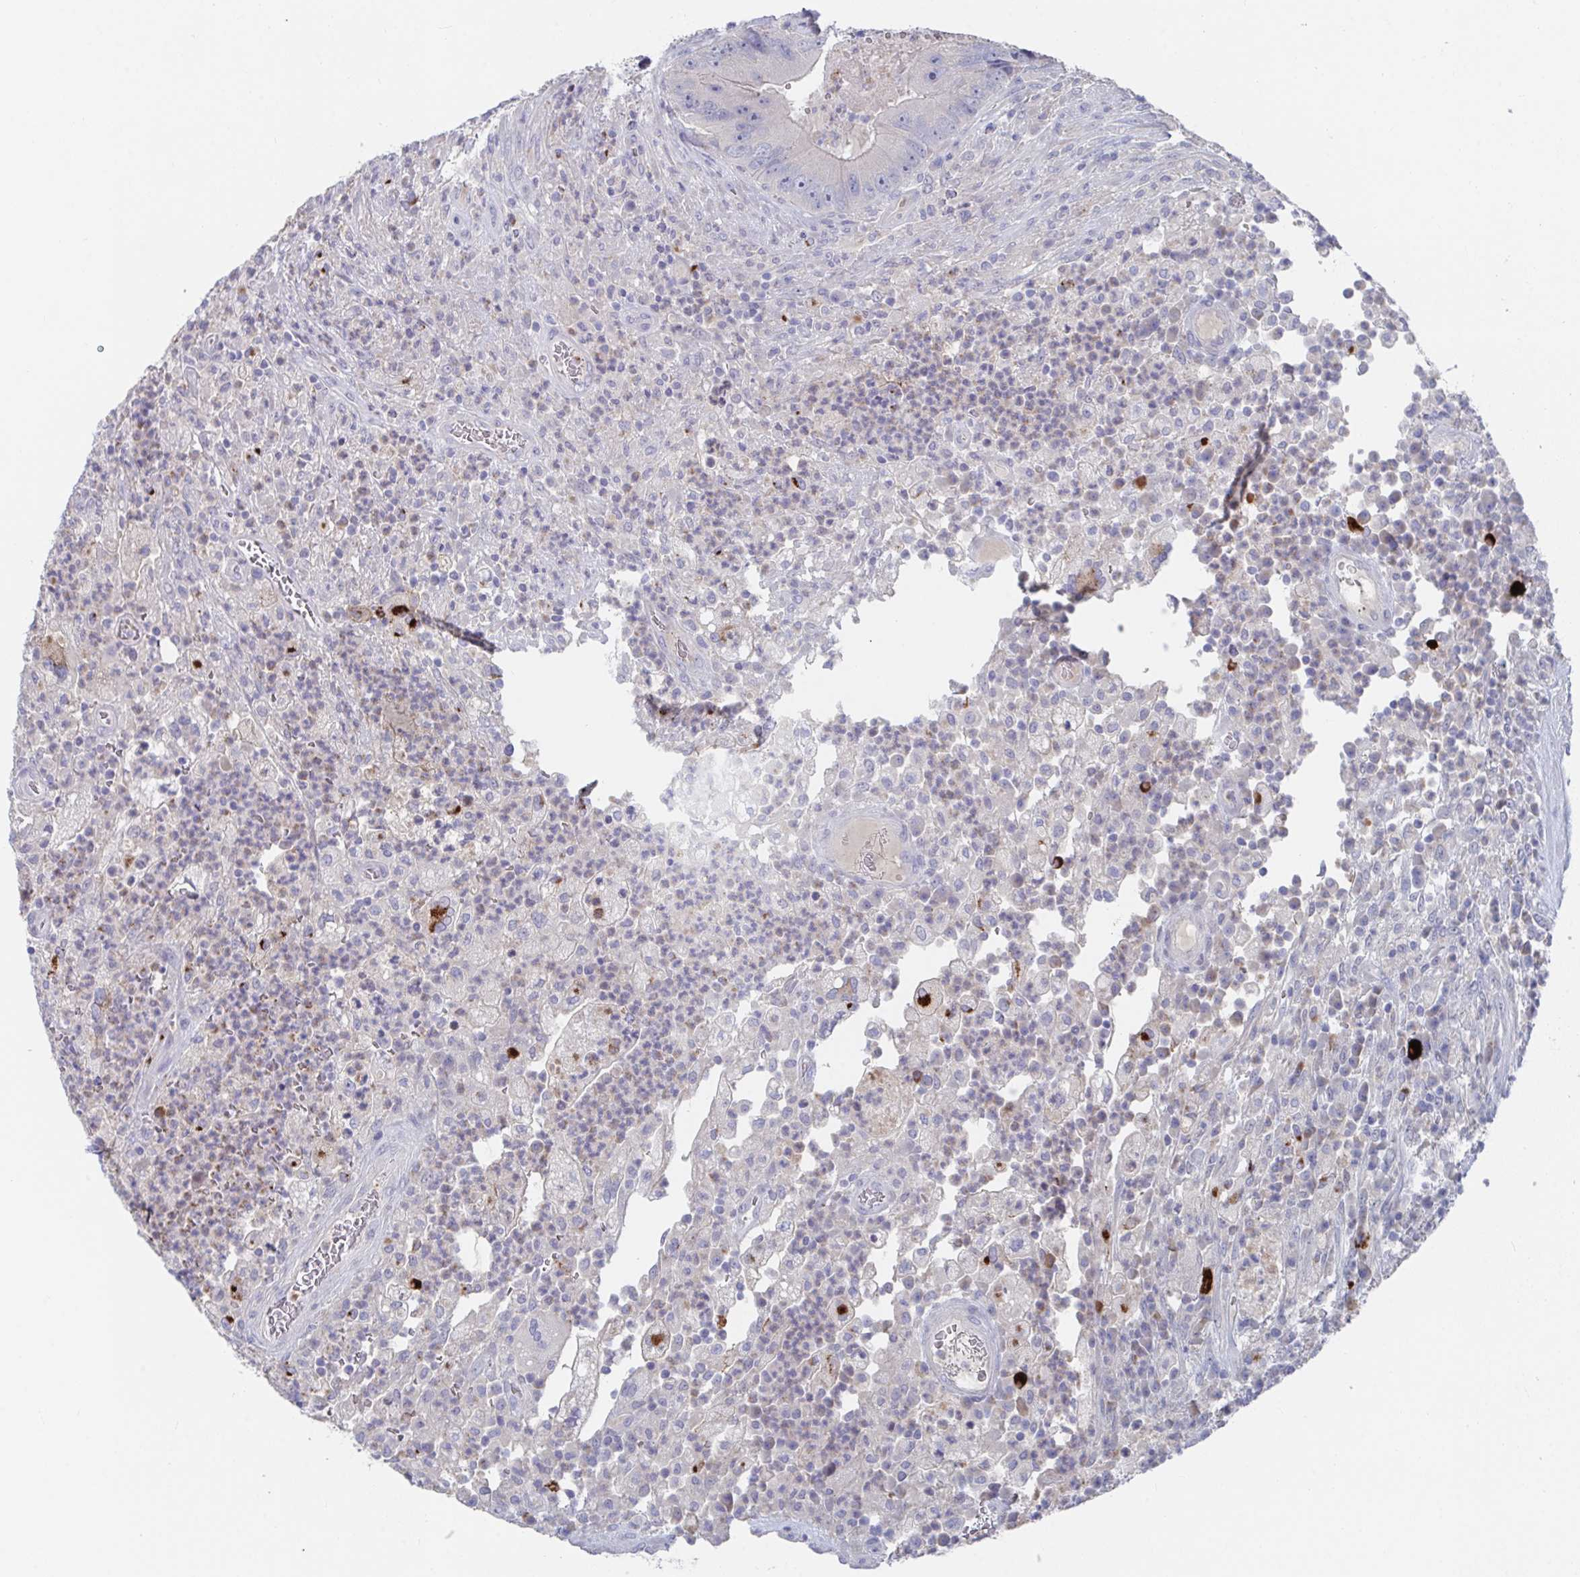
{"staining": {"intensity": "negative", "quantity": "none", "location": "none"}, "tissue": "colorectal cancer", "cell_type": "Tumor cells", "image_type": "cancer", "snomed": [{"axis": "morphology", "description": "Adenocarcinoma, NOS"}, {"axis": "topography", "description": "Colon"}], "caption": "The histopathology image shows no significant positivity in tumor cells of colorectal cancer.", "gene": "KCNK5", "patient": {"sex": "female", "age": 86}}